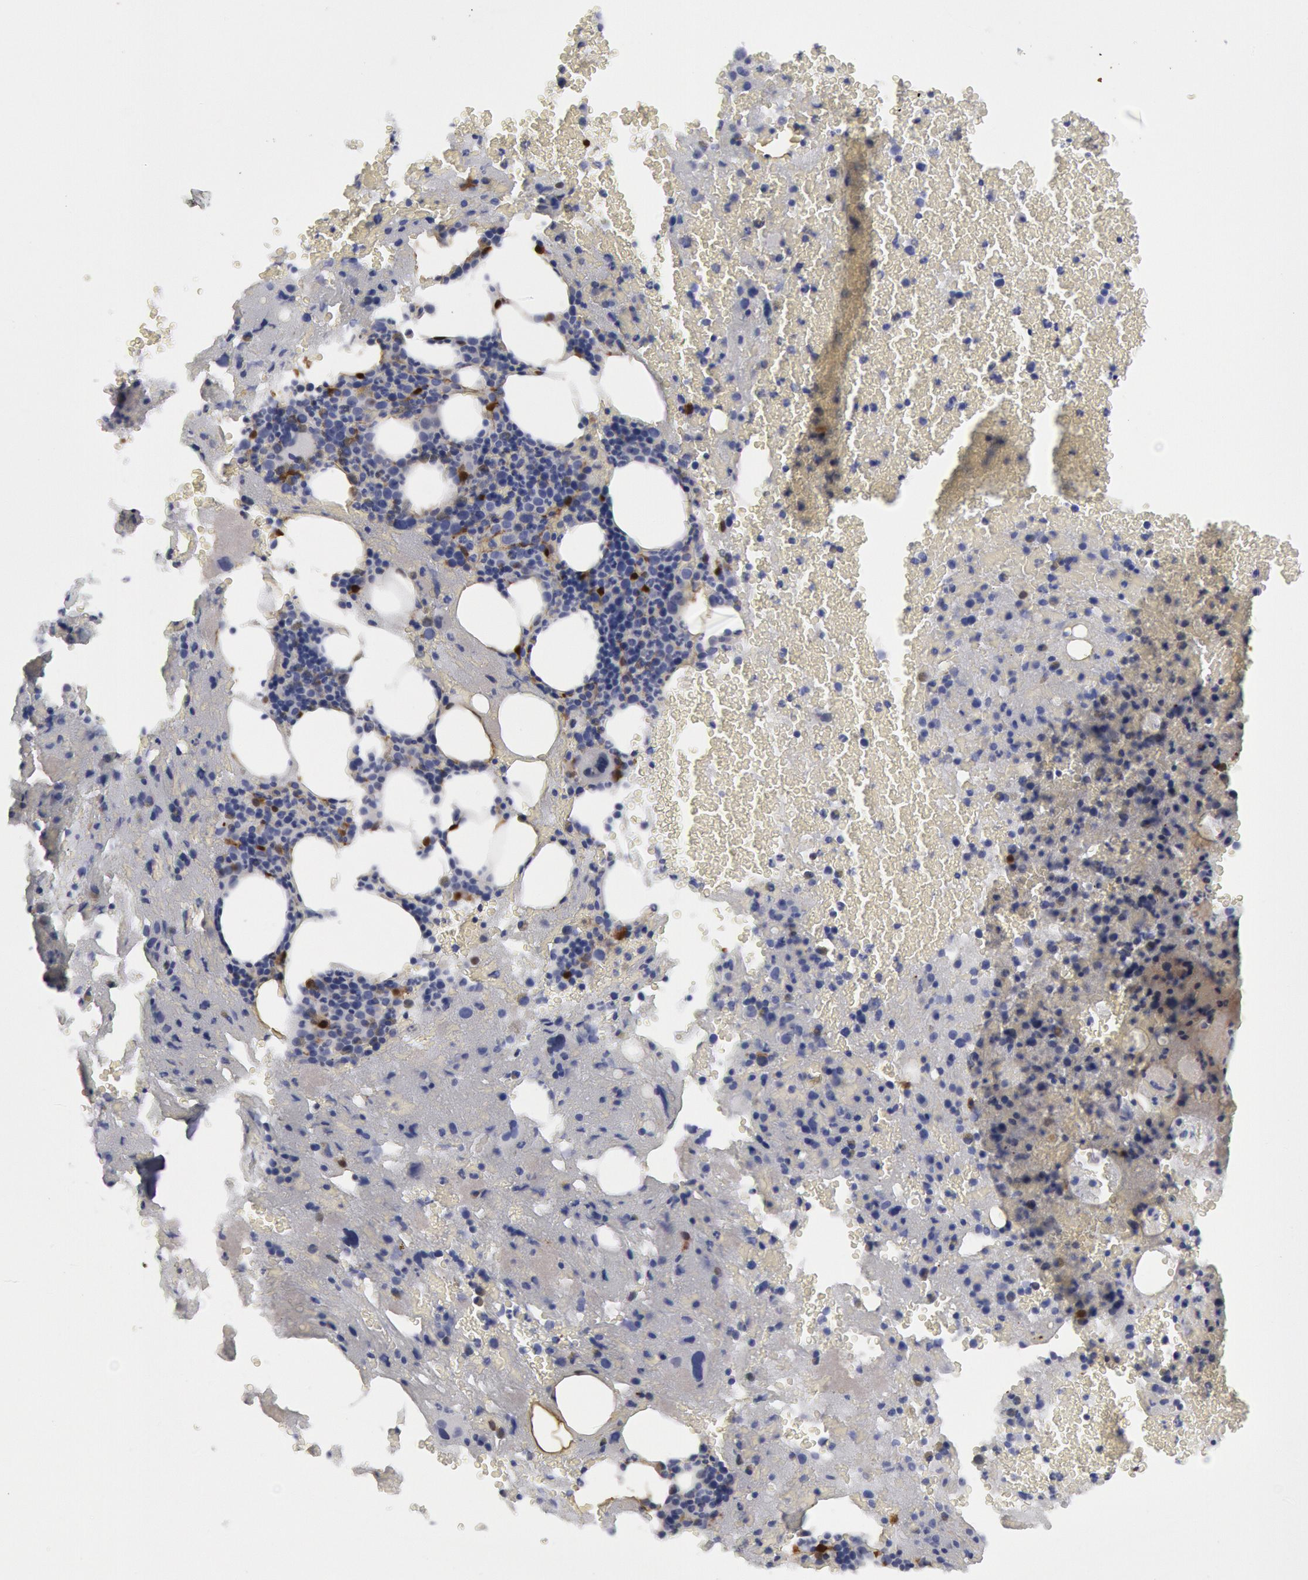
{"staining": {"intensity": "moderate", "quantity": "<25%", "location": "cytoplasmic/membranous,nuclear"}, "tissue": "bone marrow", "cell_type": "Hematopoietic cells", "image_type": "normal", "snomed": [{"axis": "morphology", "description": "Normal tissue, NOS"}, {"axis": "topography", "description": "Bone marrow"}], "caption": "Immunohistochemistry photomicrograph of normal bone marrow: human bone marrow stained using immunohistochemistry reveals low levels of moderate protein expression localized specifically in the cytoplasmic/membranous,nuclear of hematopoietic cells, appearing as a cytoplasmic/membranous,nuclear brown color.", "gene": "FHL1", "patient": {"sex": "male", "age": 75}}